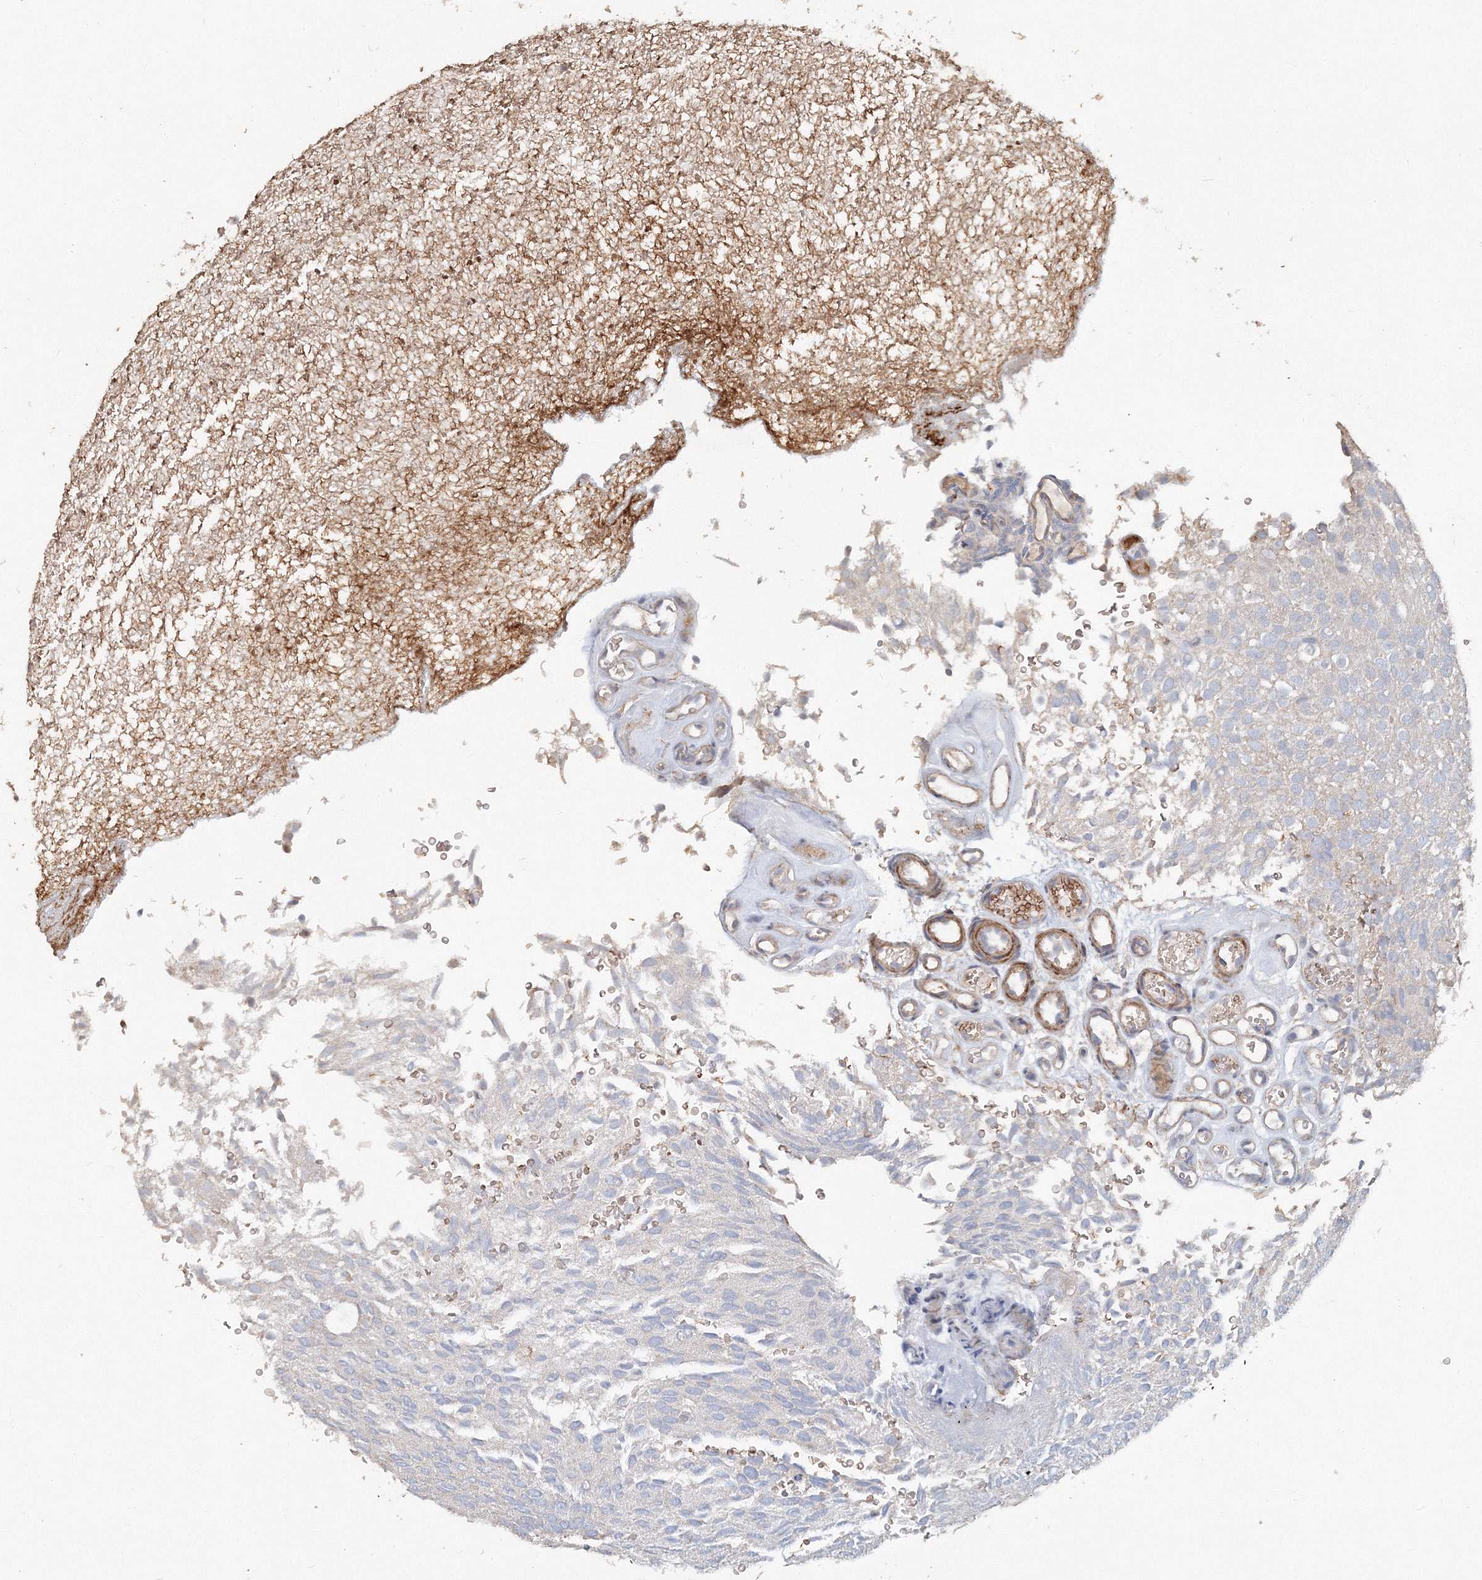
{"staining": {"intensity": "negative", "quantity": "none", "location": "none"}, "tissue": "urothelial cancer", "cell_type": "Tumor cells", "image_type": "cancer", "snomed": [{"axis": "morphology", "description": "Urothelial carcinoma, Low grade"}, {"axis": "topography", "description": "Urinary bladder"}], "caption": "IHC micrograph of urothelial carcinoma (low-grade) stained for a protein (brown), which reveals no positivity in tumor cells.", "gene": "NALF2", "patient": {"sex": "male", "age": 78}}